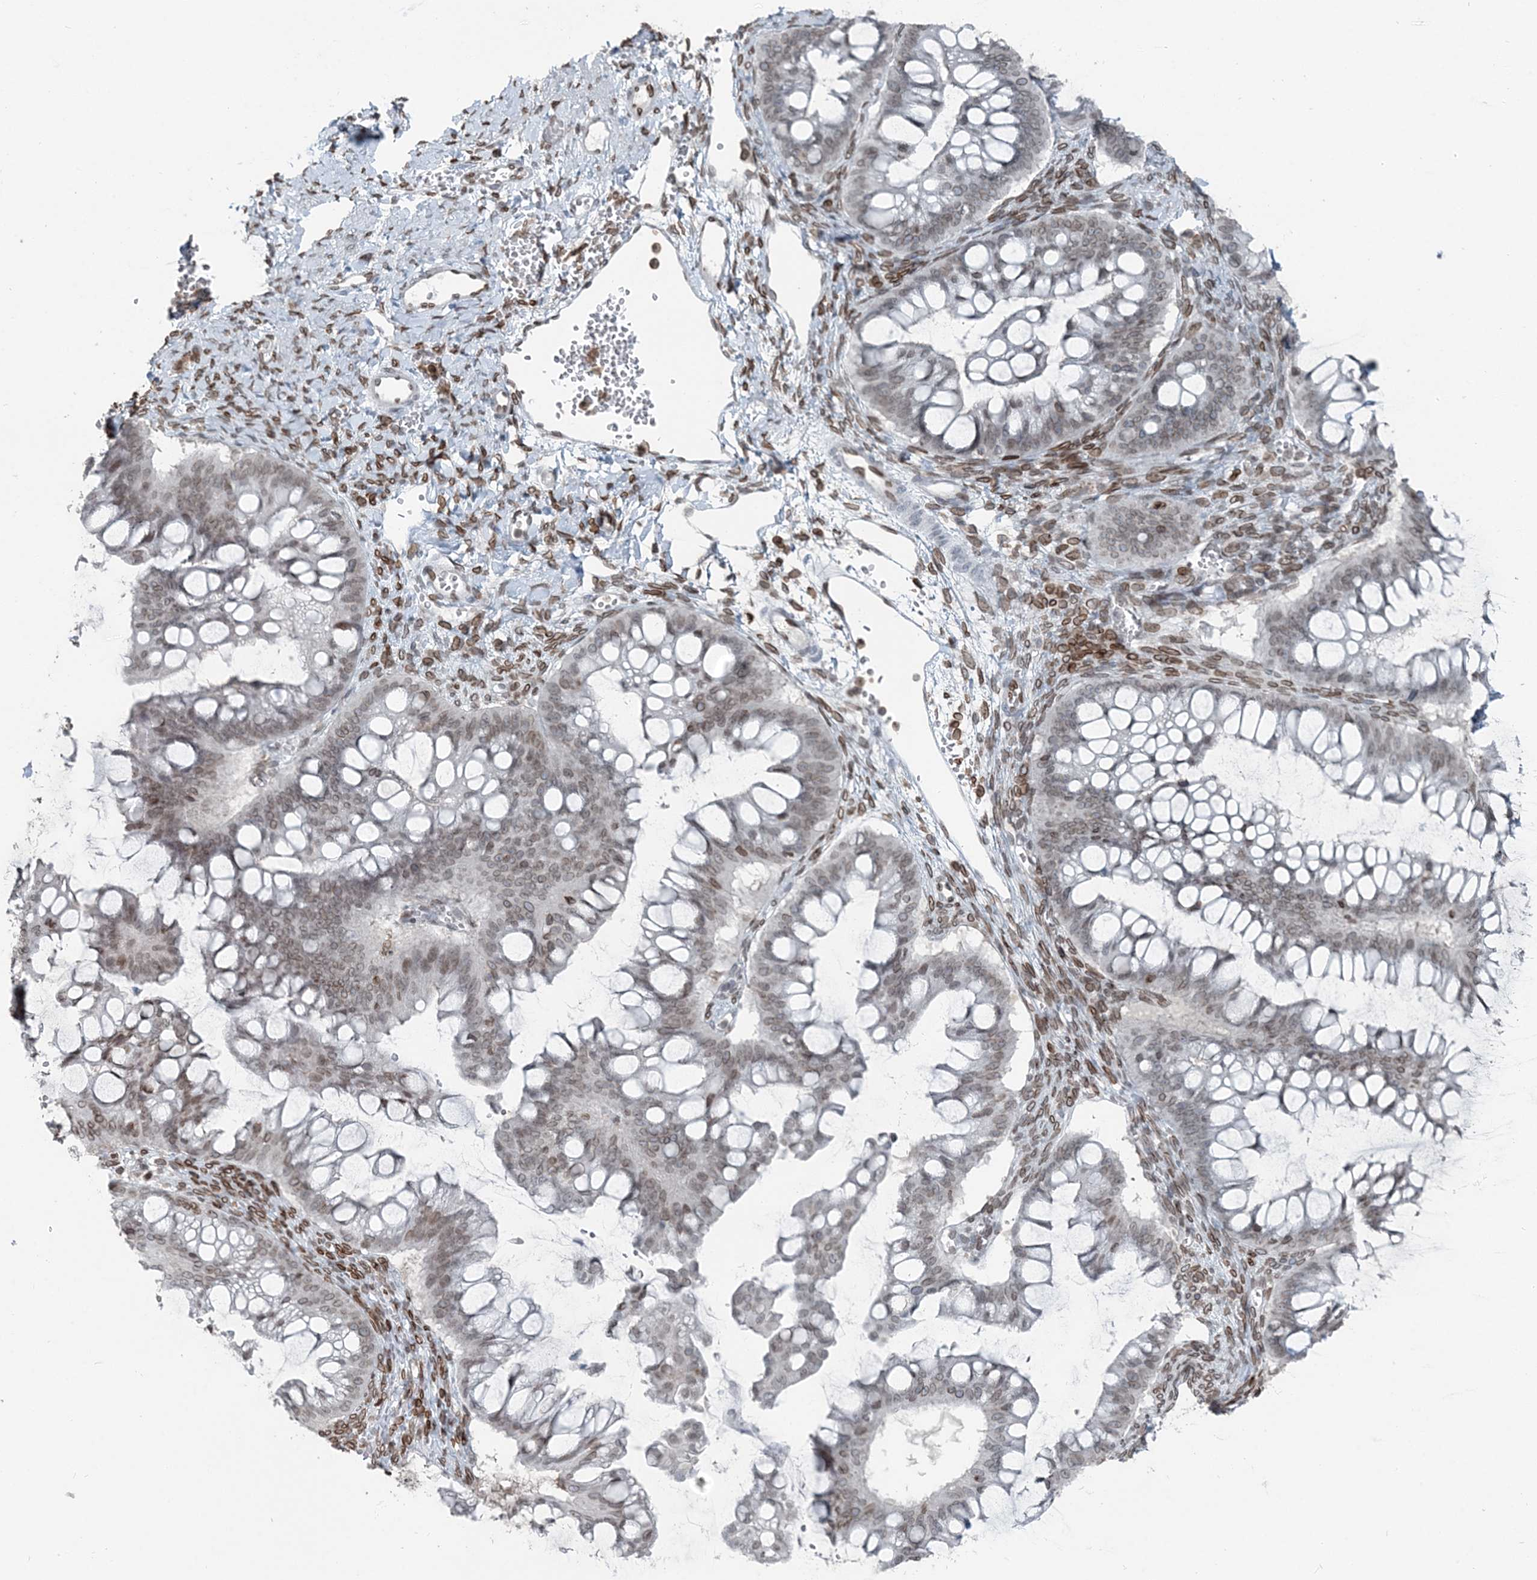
{"staining": {"intensity": "weak", "quantity": ">75%", "location": "nuclear"}, "tissue": "ovarian cancer", "cell_type": "Tumor cells", "image_type": "cancer", "snomed": [{"axis": "morphology", "description": "Cystadenocarcinoma, mucinous, NOS"}, {"axis": "topography", "description": "Ovary"}], "caption": "IHC image of ovarian cancer (mucinous cystadenocarcinoma) stained for a protein (brown), which shows low levels of weak nuclear expression in about >75% of tumor cells.", "gene": "GJD4", "patient": {"sex": "female", "age": 73}}